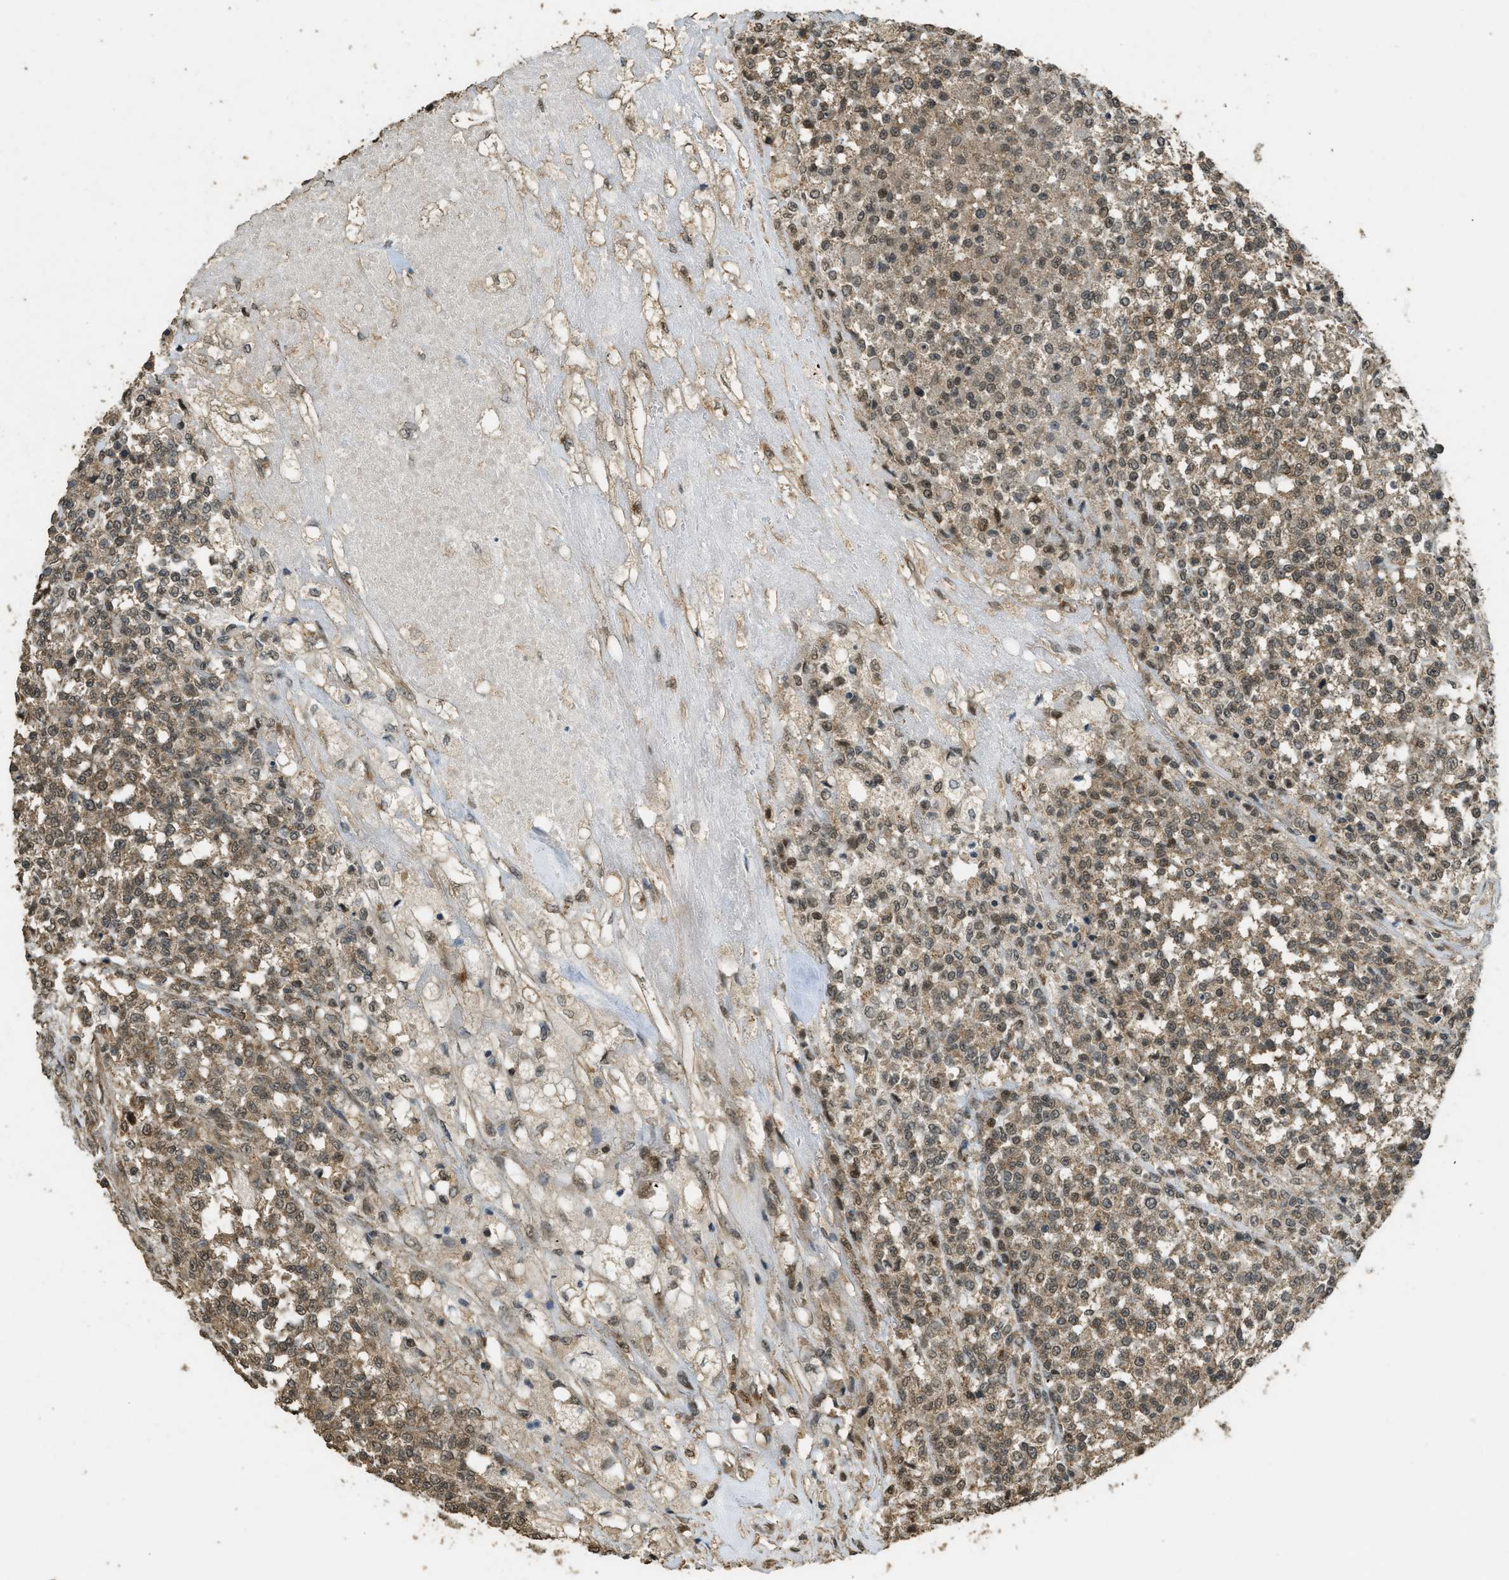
{"staining": {"intensity": "moderate", "quantity": ">75%", "location": "cytoplasmic/membranous,nuclear"}, "tissue": "testis cancer", "cell_type": "Tumor cells", "image_type": "cancer", "snomed": [{"axis": "morphology", "description": "Seminoma, NOS"}, {"axis": "topography", "description": "Testis"}], "caption": "Tumor cells reveal moderate cytoplasmic/membranous and nuclear positivity in approximately >75% of cells in testis seminoma.", "gene": "CTPS1", "patient": {"sex": "male", "age": 59}}